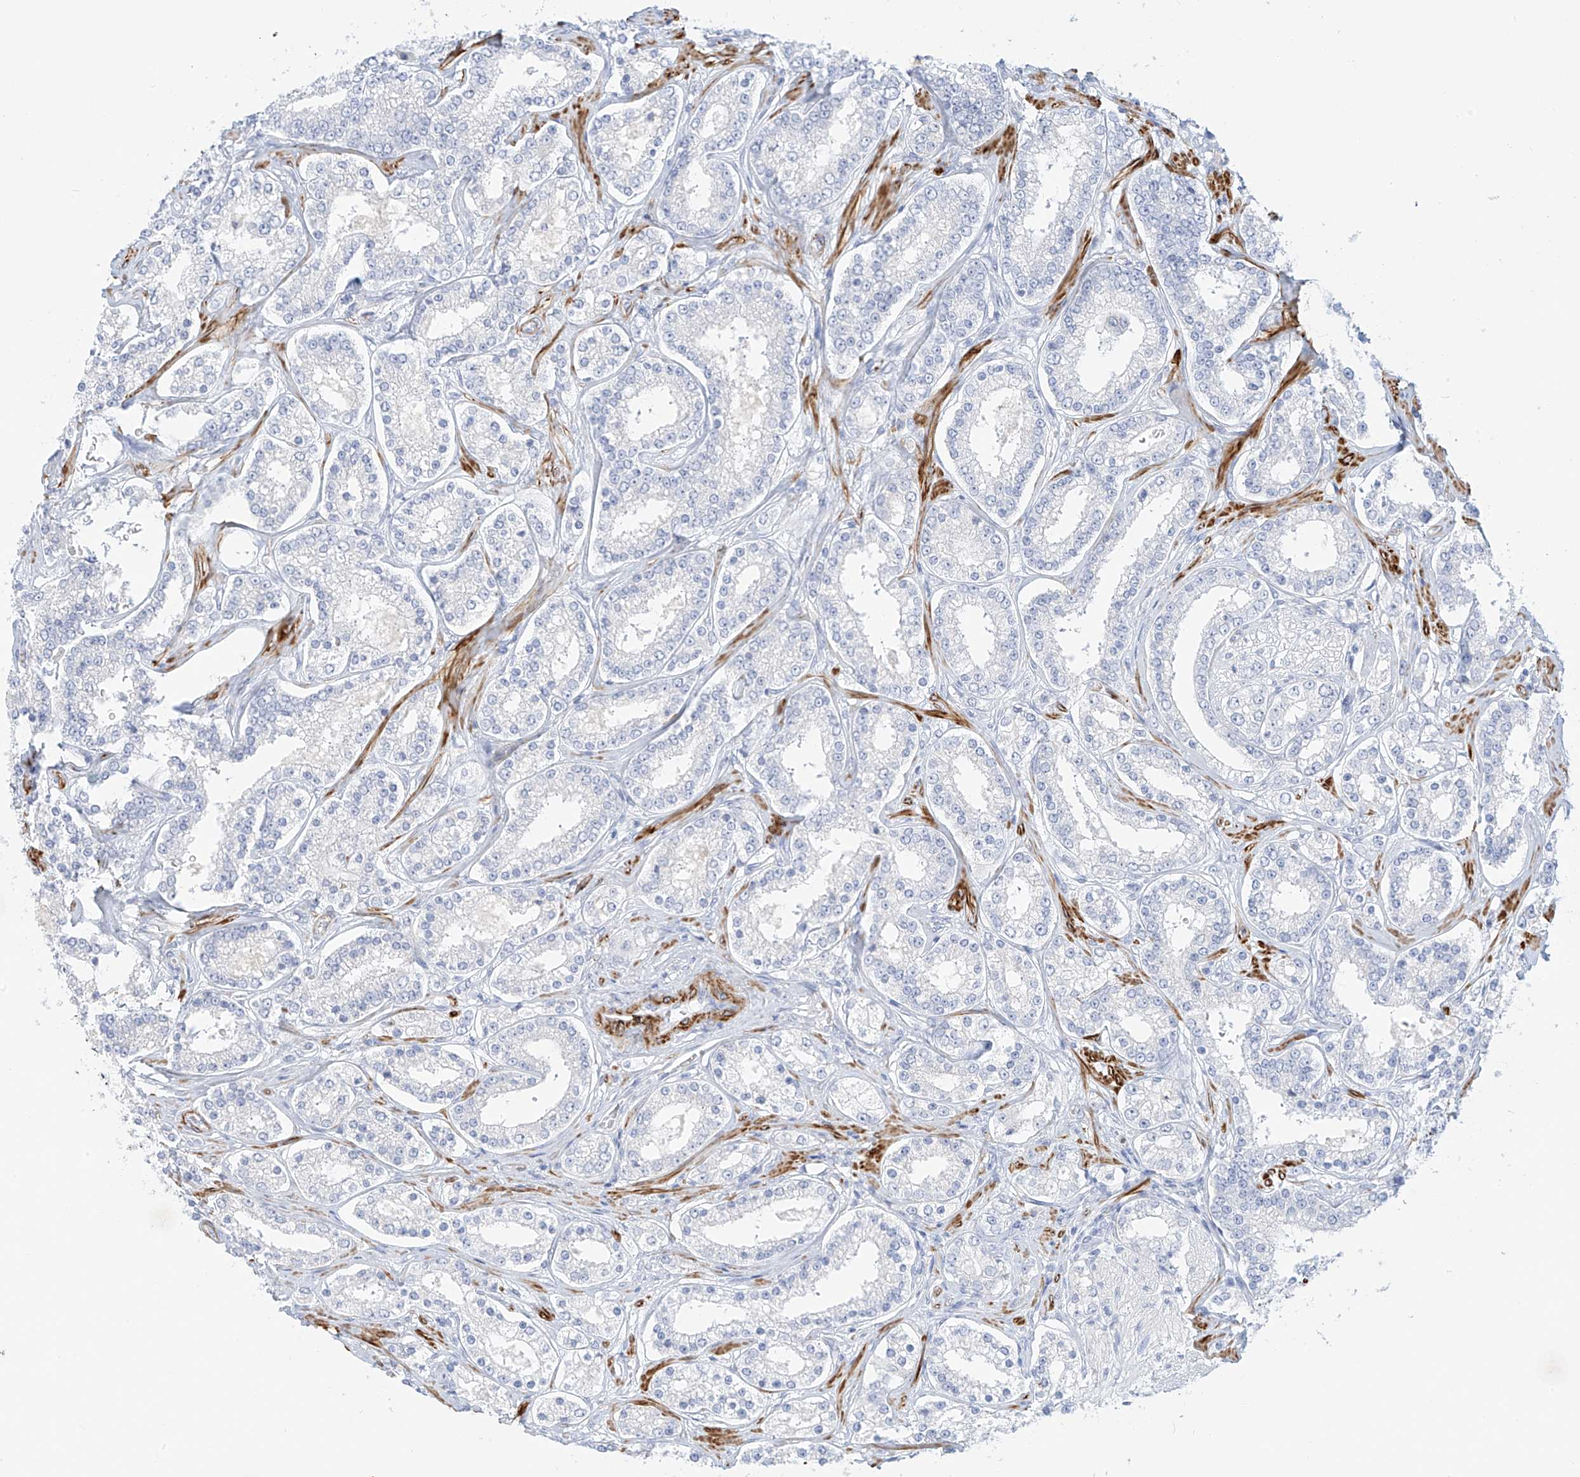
{"staining": {"intensity": "negative", "quantity": "none", "location": "none"}, "tissue": "prostate cancer", "cell_type": "Tumor cells", "image_type": "cancer", "snomed": [{"axis": "morphology", "description": "Normal tissue, NOS"}, {"axis": "morphology", "description": "Adenocarcinoma, High grade"}, {"axis": "topography", "description": "Prostate"}], "caption": "Tumor cells show no significant protein expression in prostate adenocarcinoma (high-grade).", "gene": "ST3GAL5", "patient": {"sex": "male", "age": 83}}